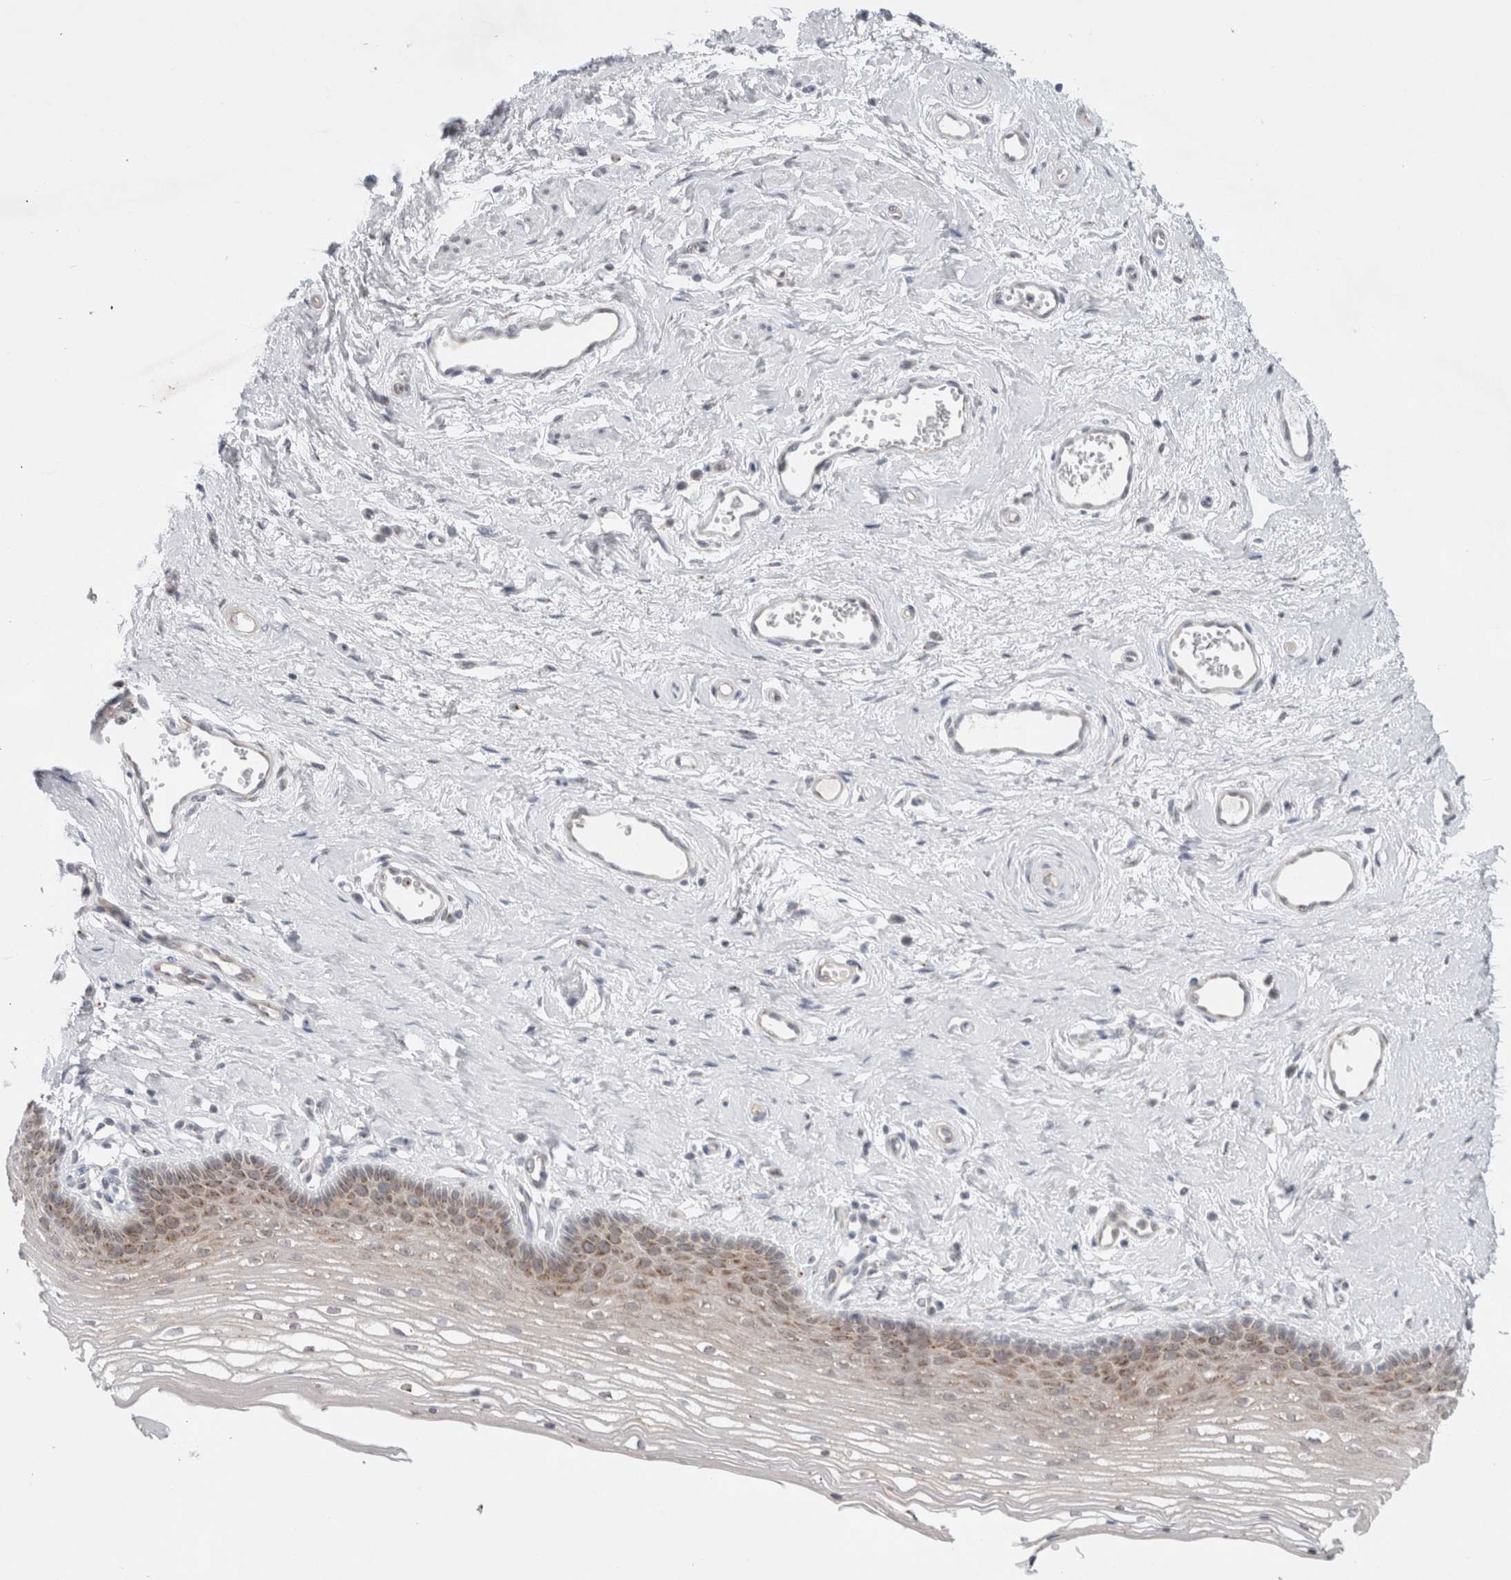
{"staining": {"intensity": "moderate", "quantity": "25%-75%", "location": "cytoplasmic/membranous"}, "tissue": "vagina", "cell_type": "Squamous epithelial cells", "image_type": "normal", "snomed": [{"axis": "morphology", "description": "Normal tissue, NOS"}, {"axis": "topography", "description": "Vagina"}], "caption": "DAB immunohistochemical staining of unremarkable vagina demonstrates moderate cytoplasmic/membranous protein positivity in approximately 25%-75% of squamous epithelial cells.", "gene": "BICD2", "patient": {"sex": "female", "age": 46}}